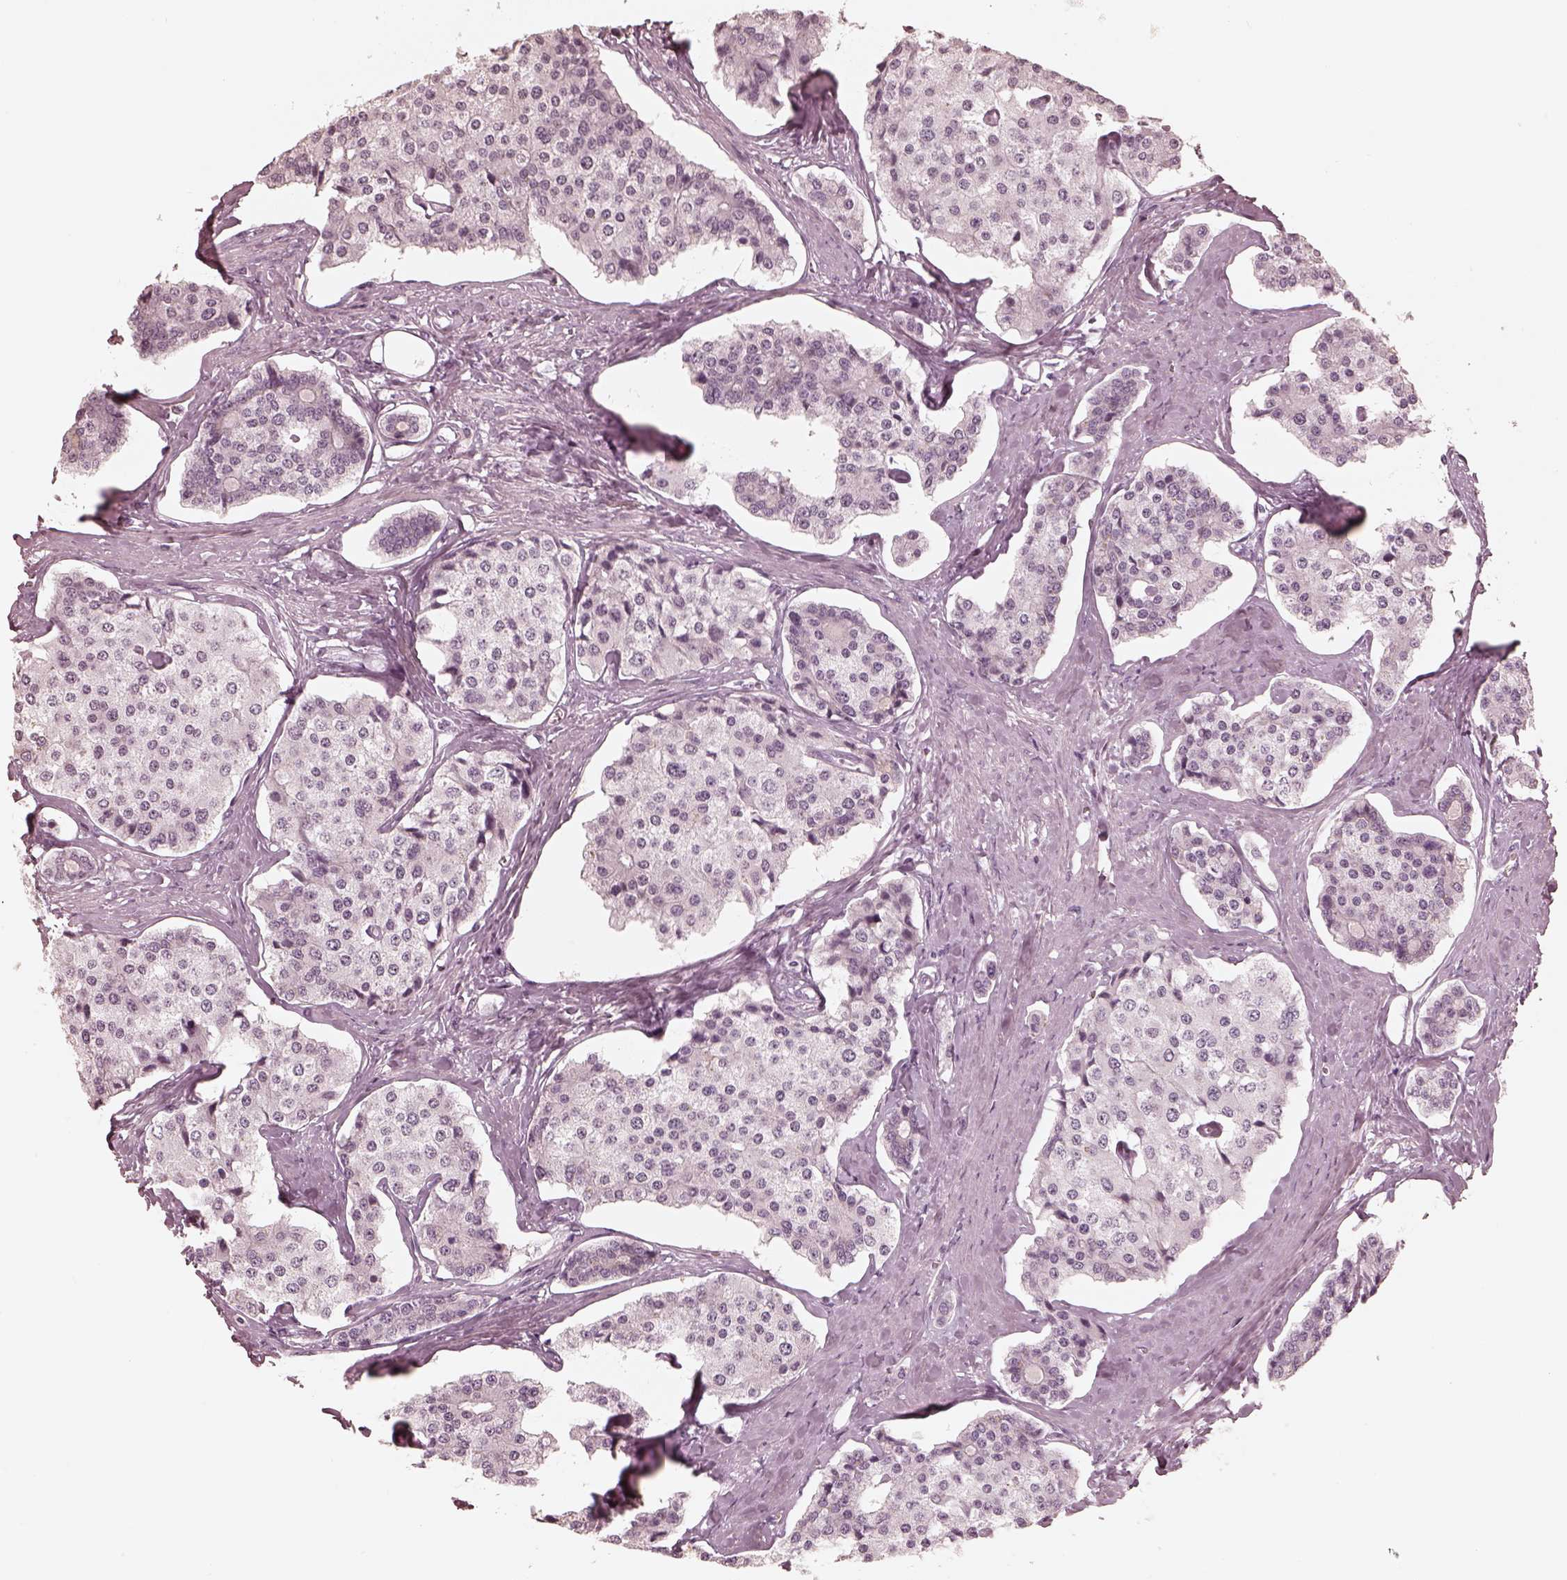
{"staining": {"intensity": "negative", "quantity": "none", "location": "none"}, "tissue": "carcinoid", "cell_type": "Tumor cells", "image_type": "cancer", "snomed": [{"axis": "morphology", "description": "Carcinoid, malignant, NOS"}, {"axis": "topography", "description": "Small intestine"}], "caption": "Tumor cells show no significant protein staining in malignant carcinoid.", "gene": "CALR3", "patient": {"sex": "female", "age": 65}}